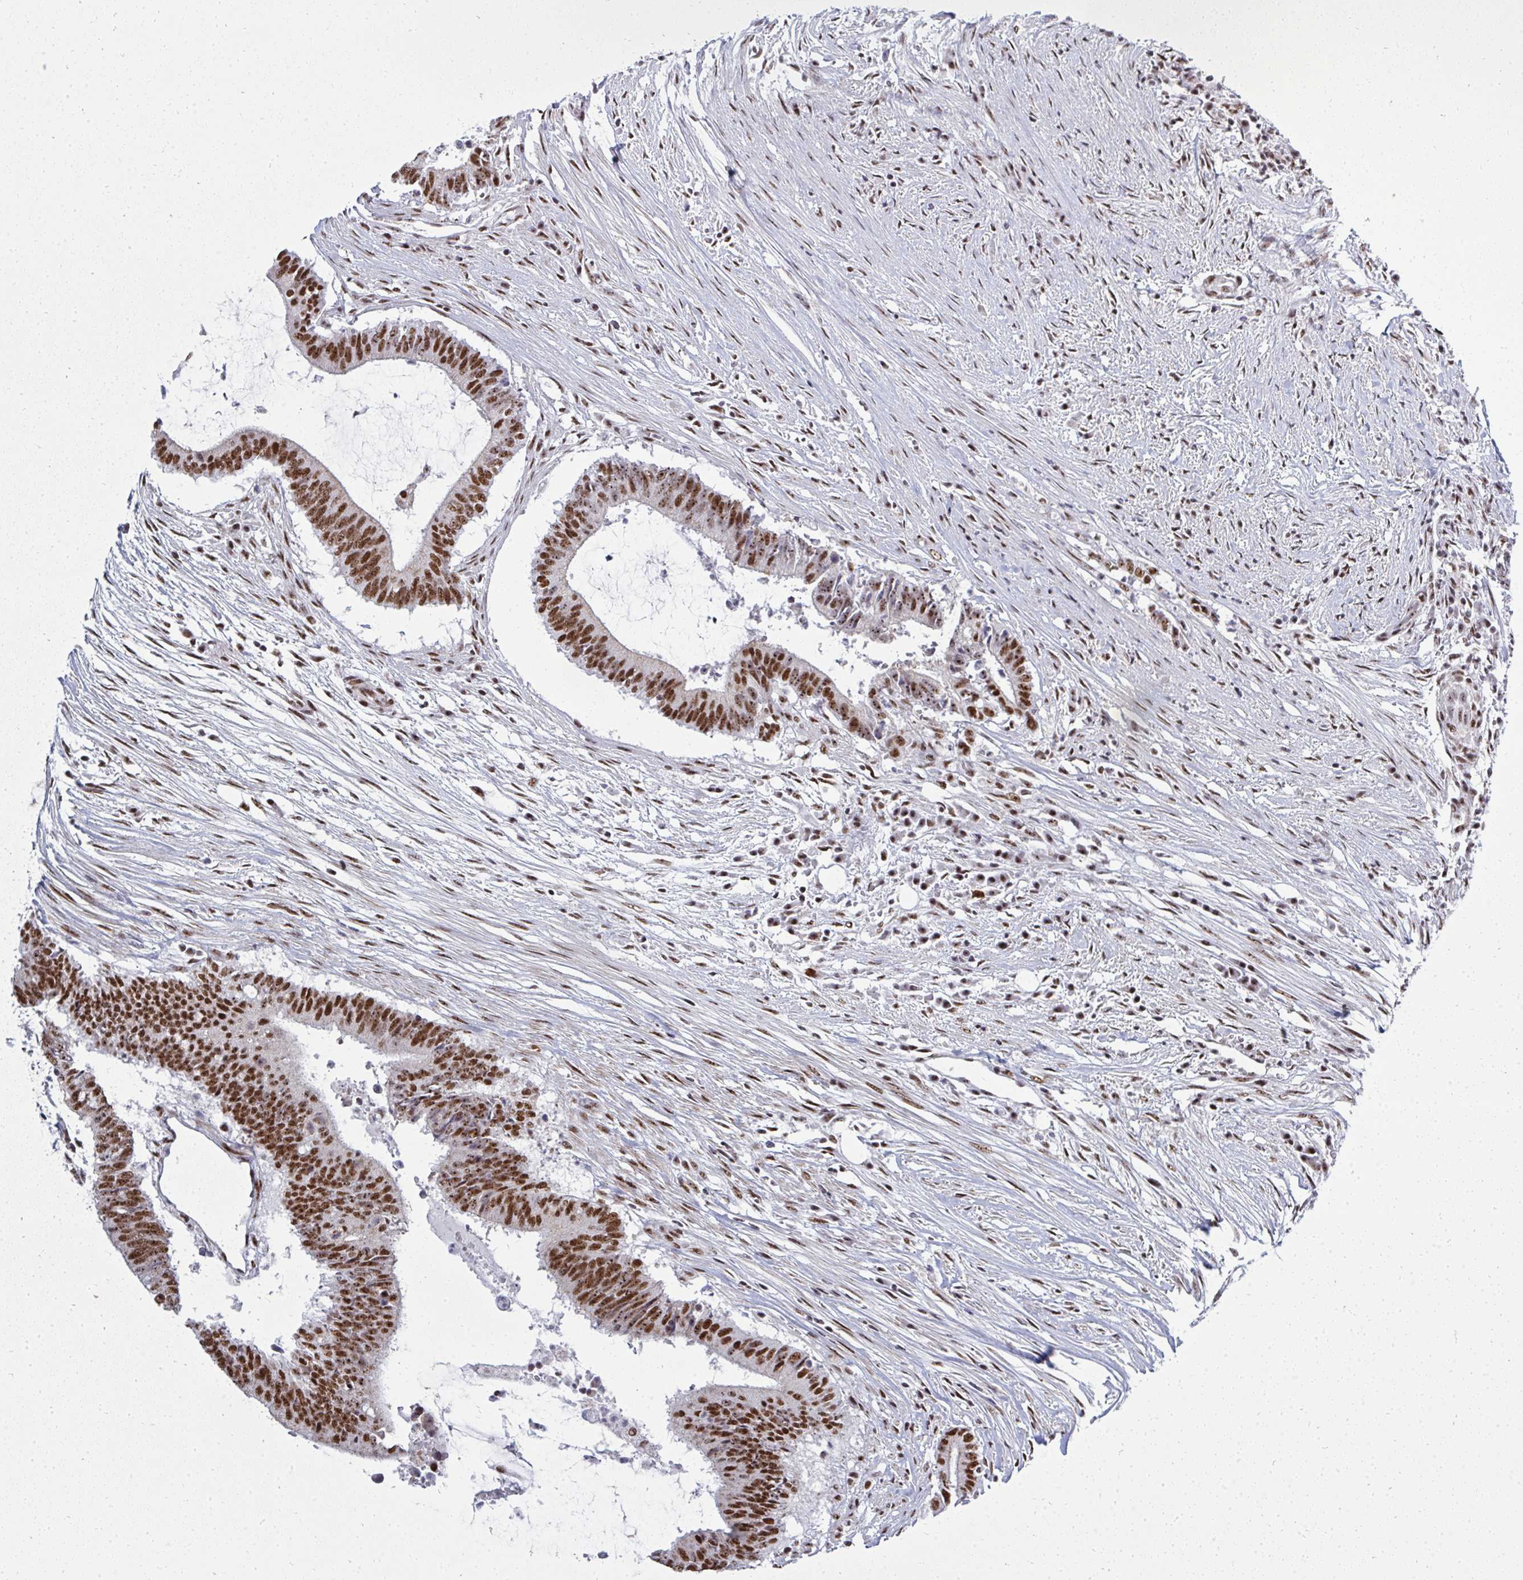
{"staining": {"intensity": "strong", "quantity": ">75%", "location": "nuclear"}, "tissue": "colorectal cancer", "cell_type": "Tumor cells", "image_type": "cancer", "snomed": [{"axis": "morphology", "description": "Adenocarcinoma, NOS"}, {"axis": "topography", "description": "Colon"}], "caption": "IHC of human colorectal cancer exhibits high levels of strong nuclear positivity in about >75% of tumor cells.", "gene": "SIRT7", "patient": {"sex": "female", "age": 43}}